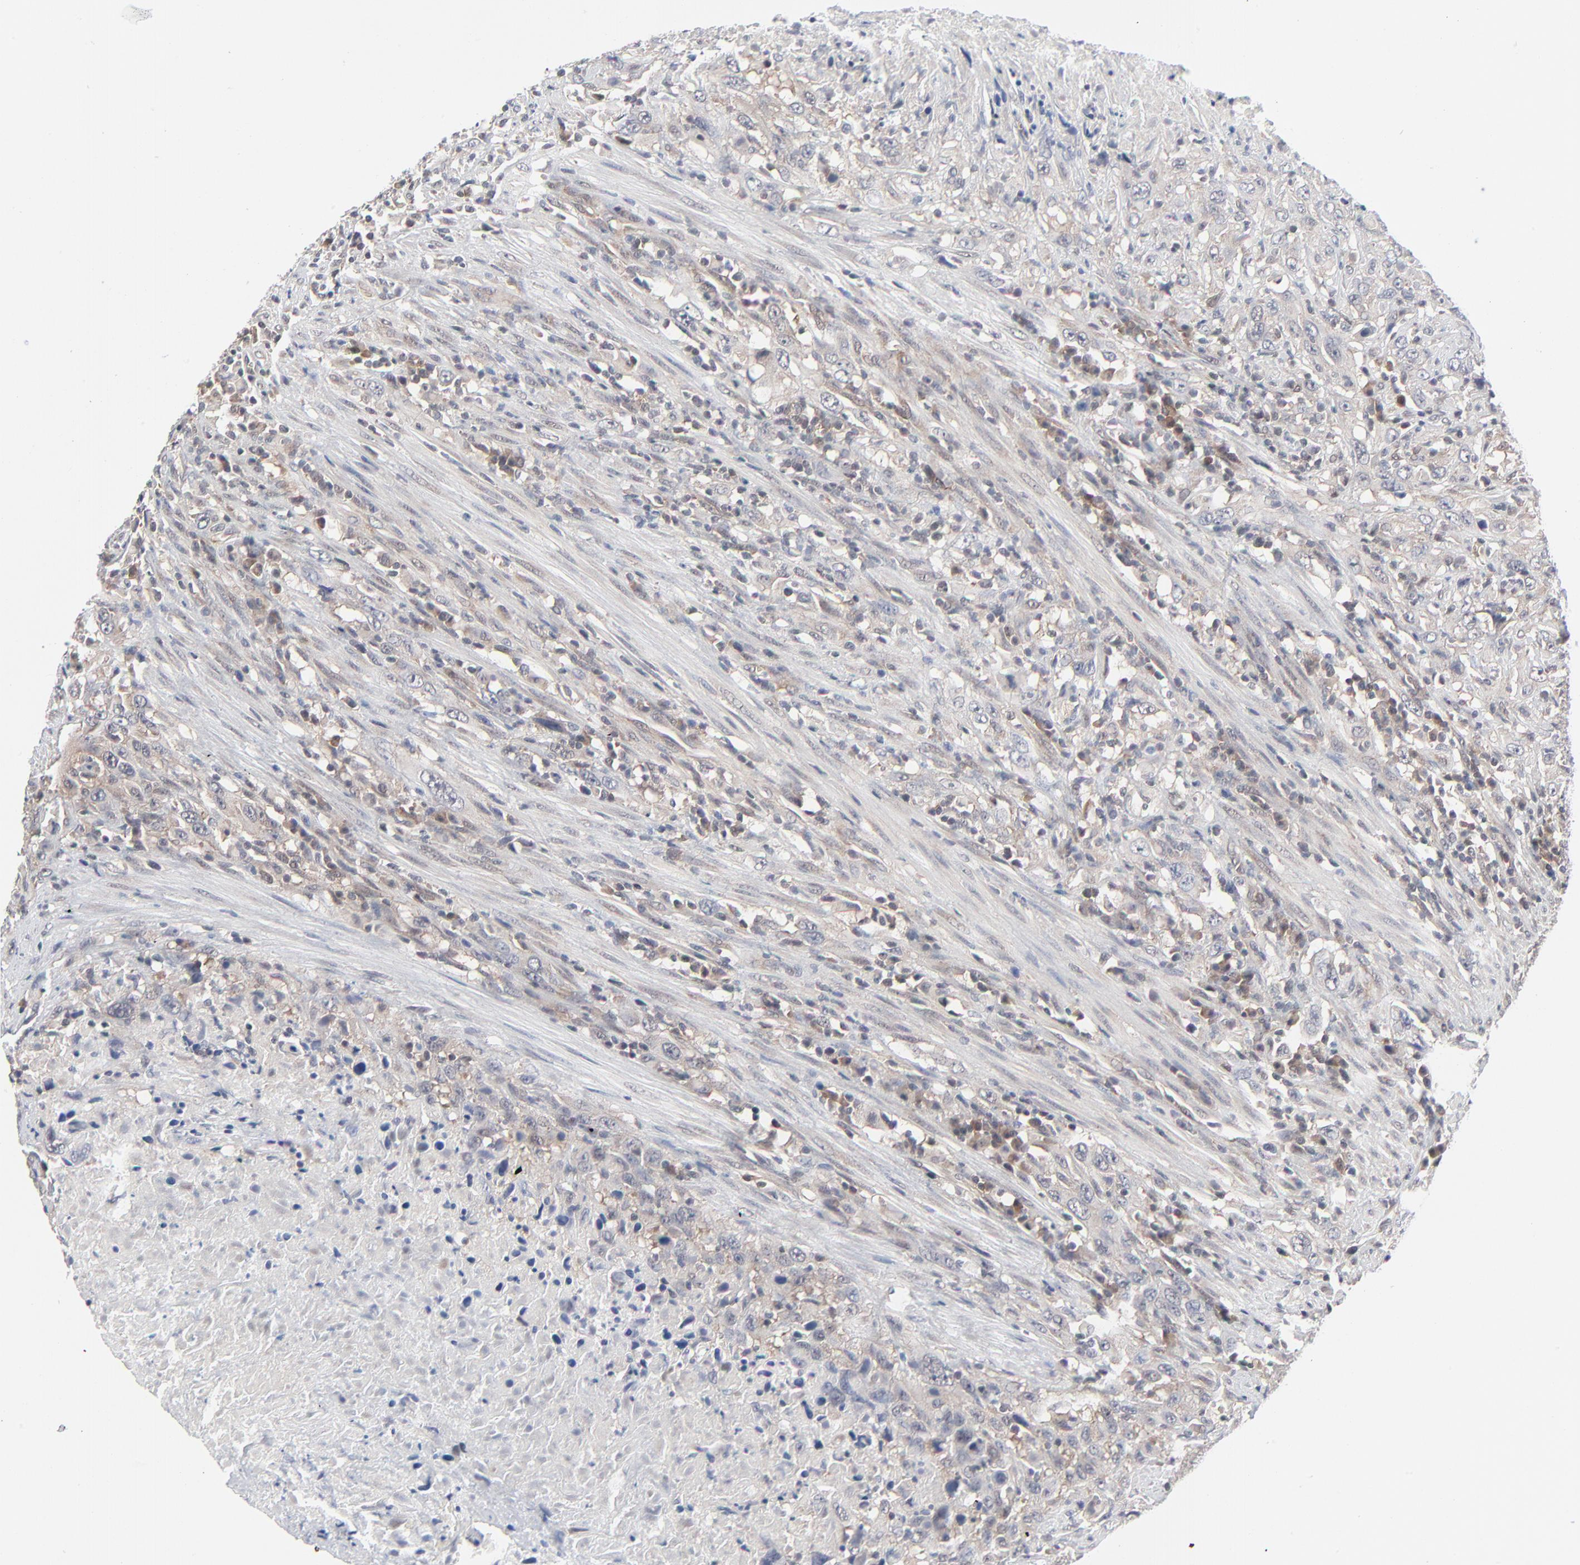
{"staining": {"intensity": "weak", "quantity": ">75%", "location": "cytoplasmic/membranous"}, "tissue": "urothelial cancer", "cell_type": "Tumor cells", "image_type": "cancer", "snomed": [{"axis": "morphology", "description": "Urothelial carcinoma, High grade"}, {"axis": "topography", "description": "Urinary bladder"}], "caption": "This is an image of immunohistochemistry (IHC) staining of high-grade urothelial carcinoma, which shows weak staining in the cytoplasmic/membranous of tumor cells.", "gene": "RPS6KB1", "patient": {"sex": "male", "age": 61}}